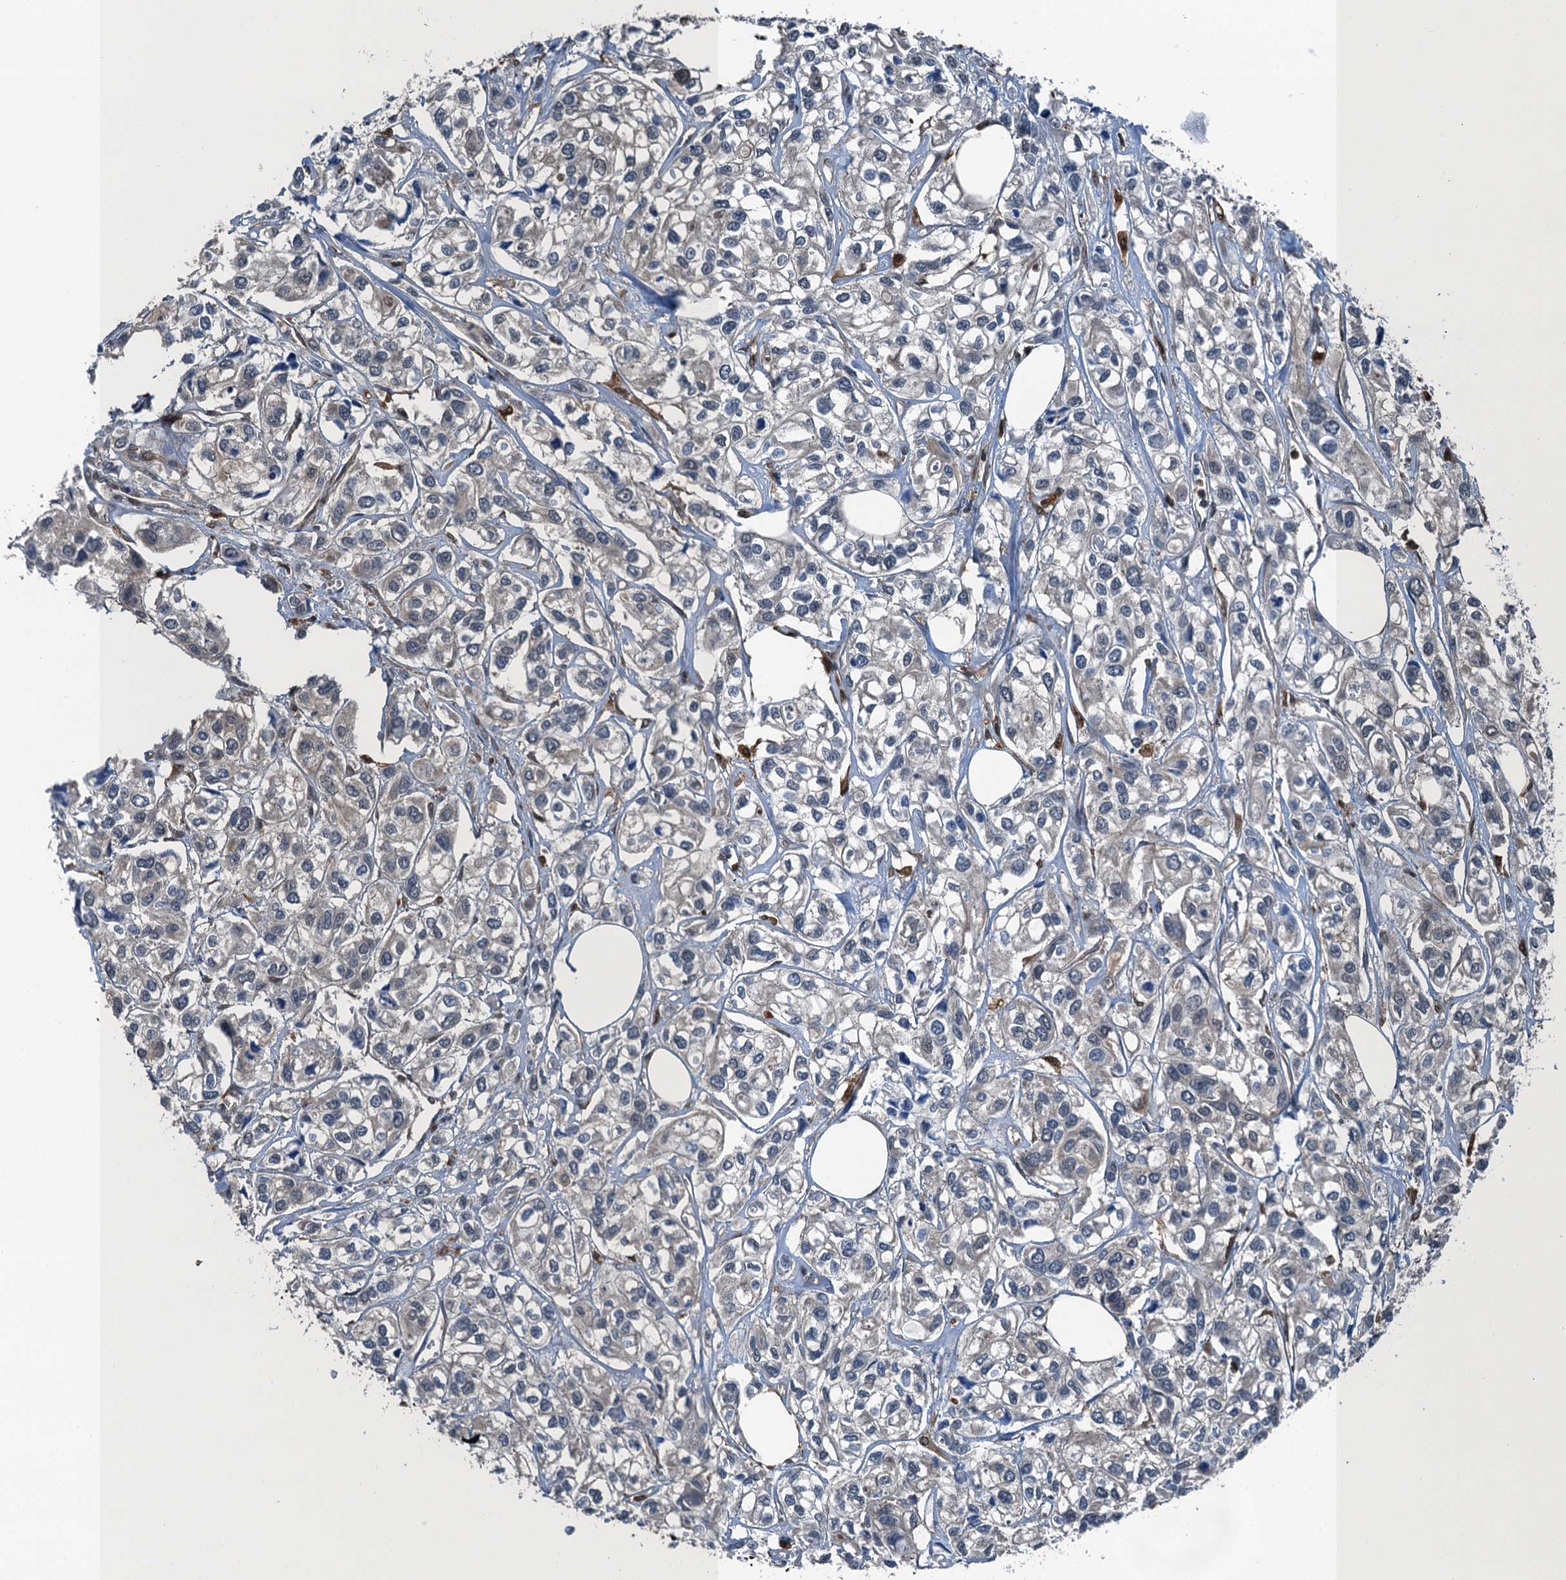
{"staining": {"intensity": "weak", "quantity": "<25%", "location": "cytoplasmic/membranous"}, "tissue": "urothelial cancer", "cell_type": "Tumor cells", "image_type": "cancer", "snomed": [{"axis": "morphology", "description": "Urothelial carcinoma, High grade"}, {"axis": "topography", "description": "Urinary bladder"}], "caption": "A micrograph of urothelial cancer stained for a protein demonstrates no brown staining in tumor cells. (DAB (3,3'-diaminobenzidine) immunohistochemistry (IHC), high magnification).", "gene": "RNH1", "patient": {"sex": "male", "age": 67}}